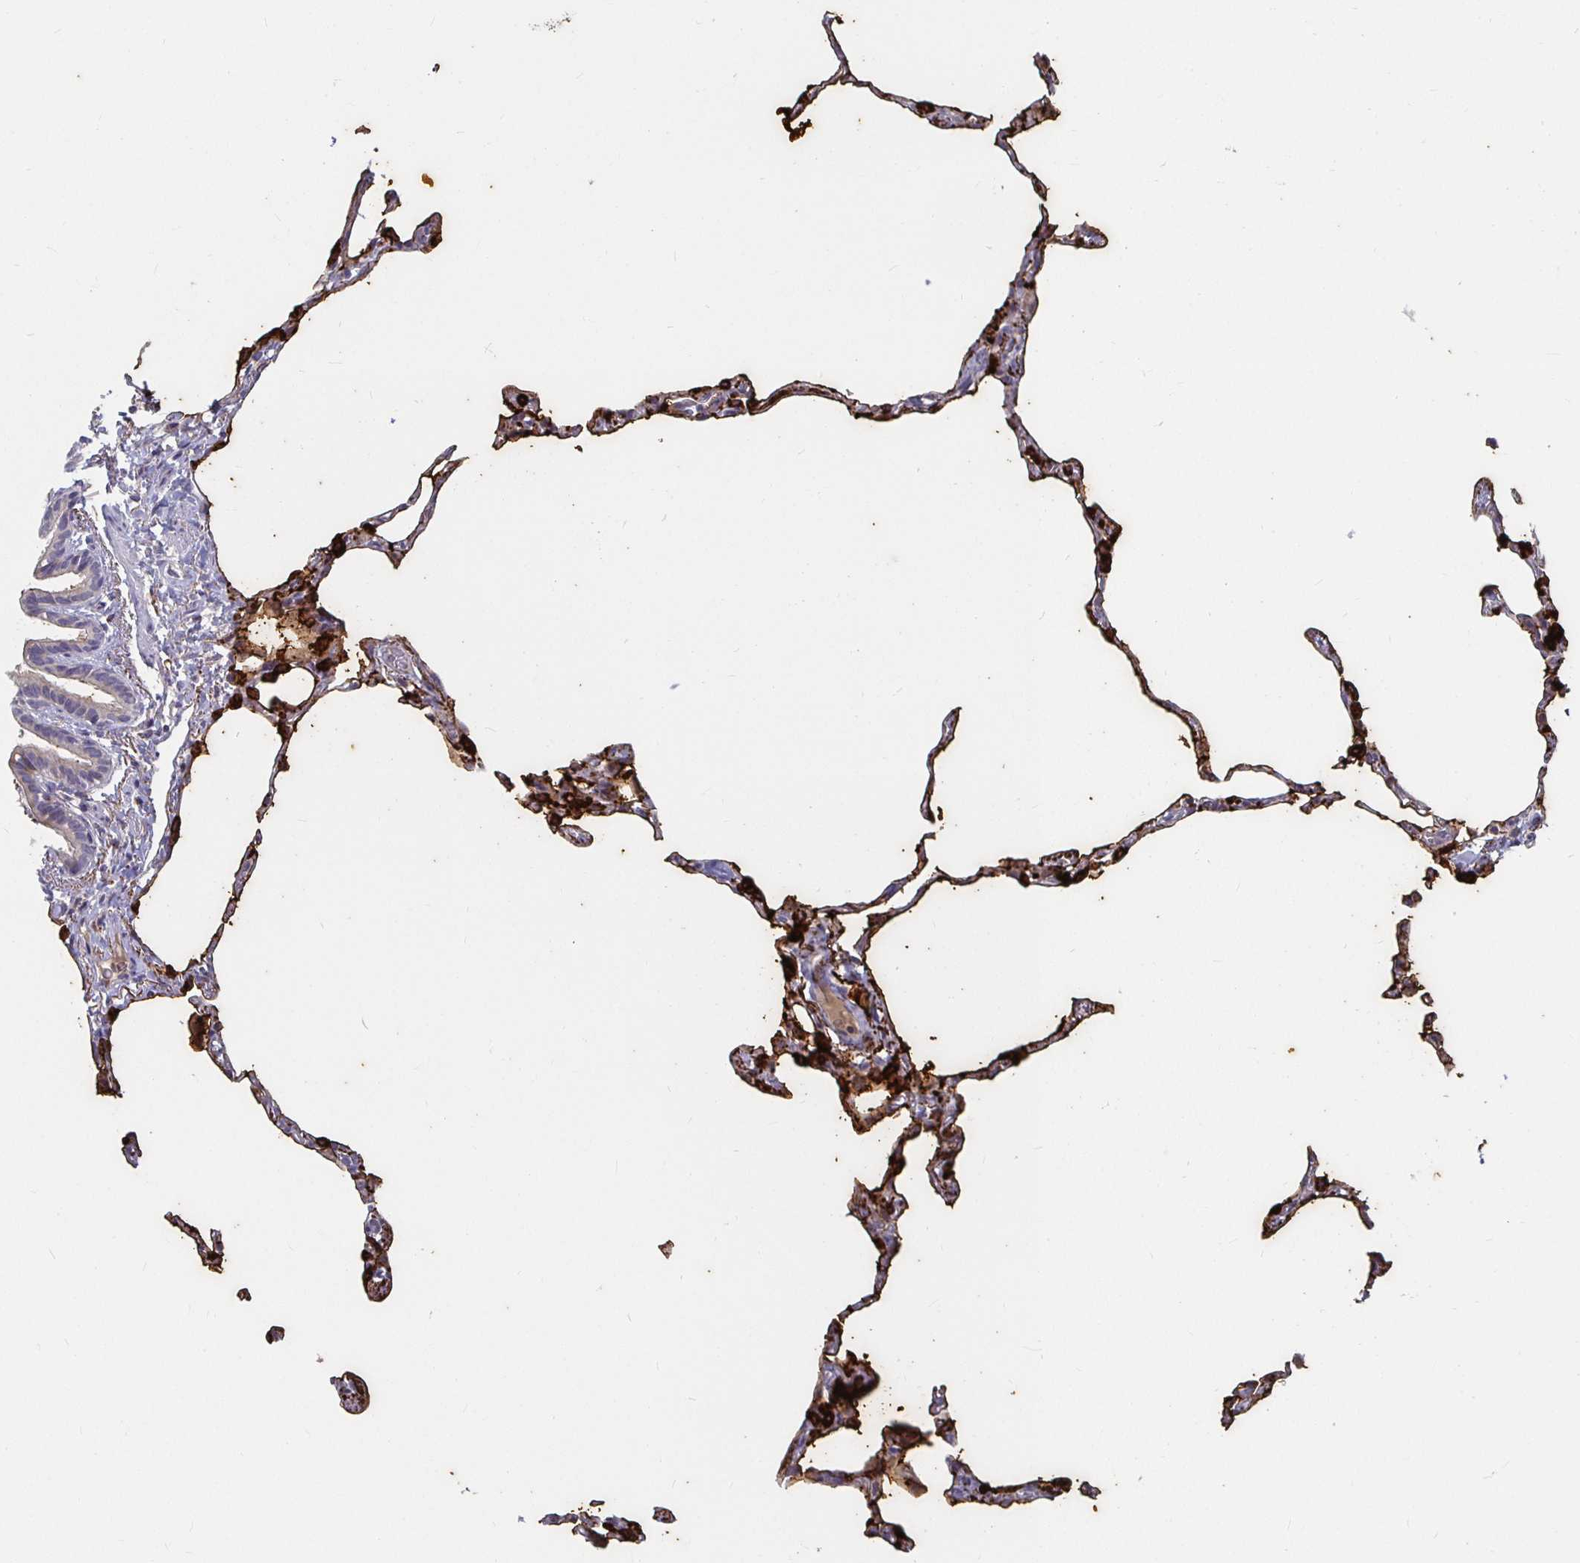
{"staining": {"intensity": "strong", "quantity": "<25%", "location": "cytoplasmic/membranous"}, "tissue": "lung", "cell_type": "Alveolar cells", "image_type": "normal", "snomed": [{"axis": "morphology", "description": "Normal tissue, NOS"}, {"axis": "topography", "description": "Lung"}], "caption": "Human lung stained for a protein (brown) shows strong cytoplasmic/membranous positive positivity in approximately <25% of alveolar cells.", "gene": "RNF144B", "patient": {"sex": "female", "age": 57}}